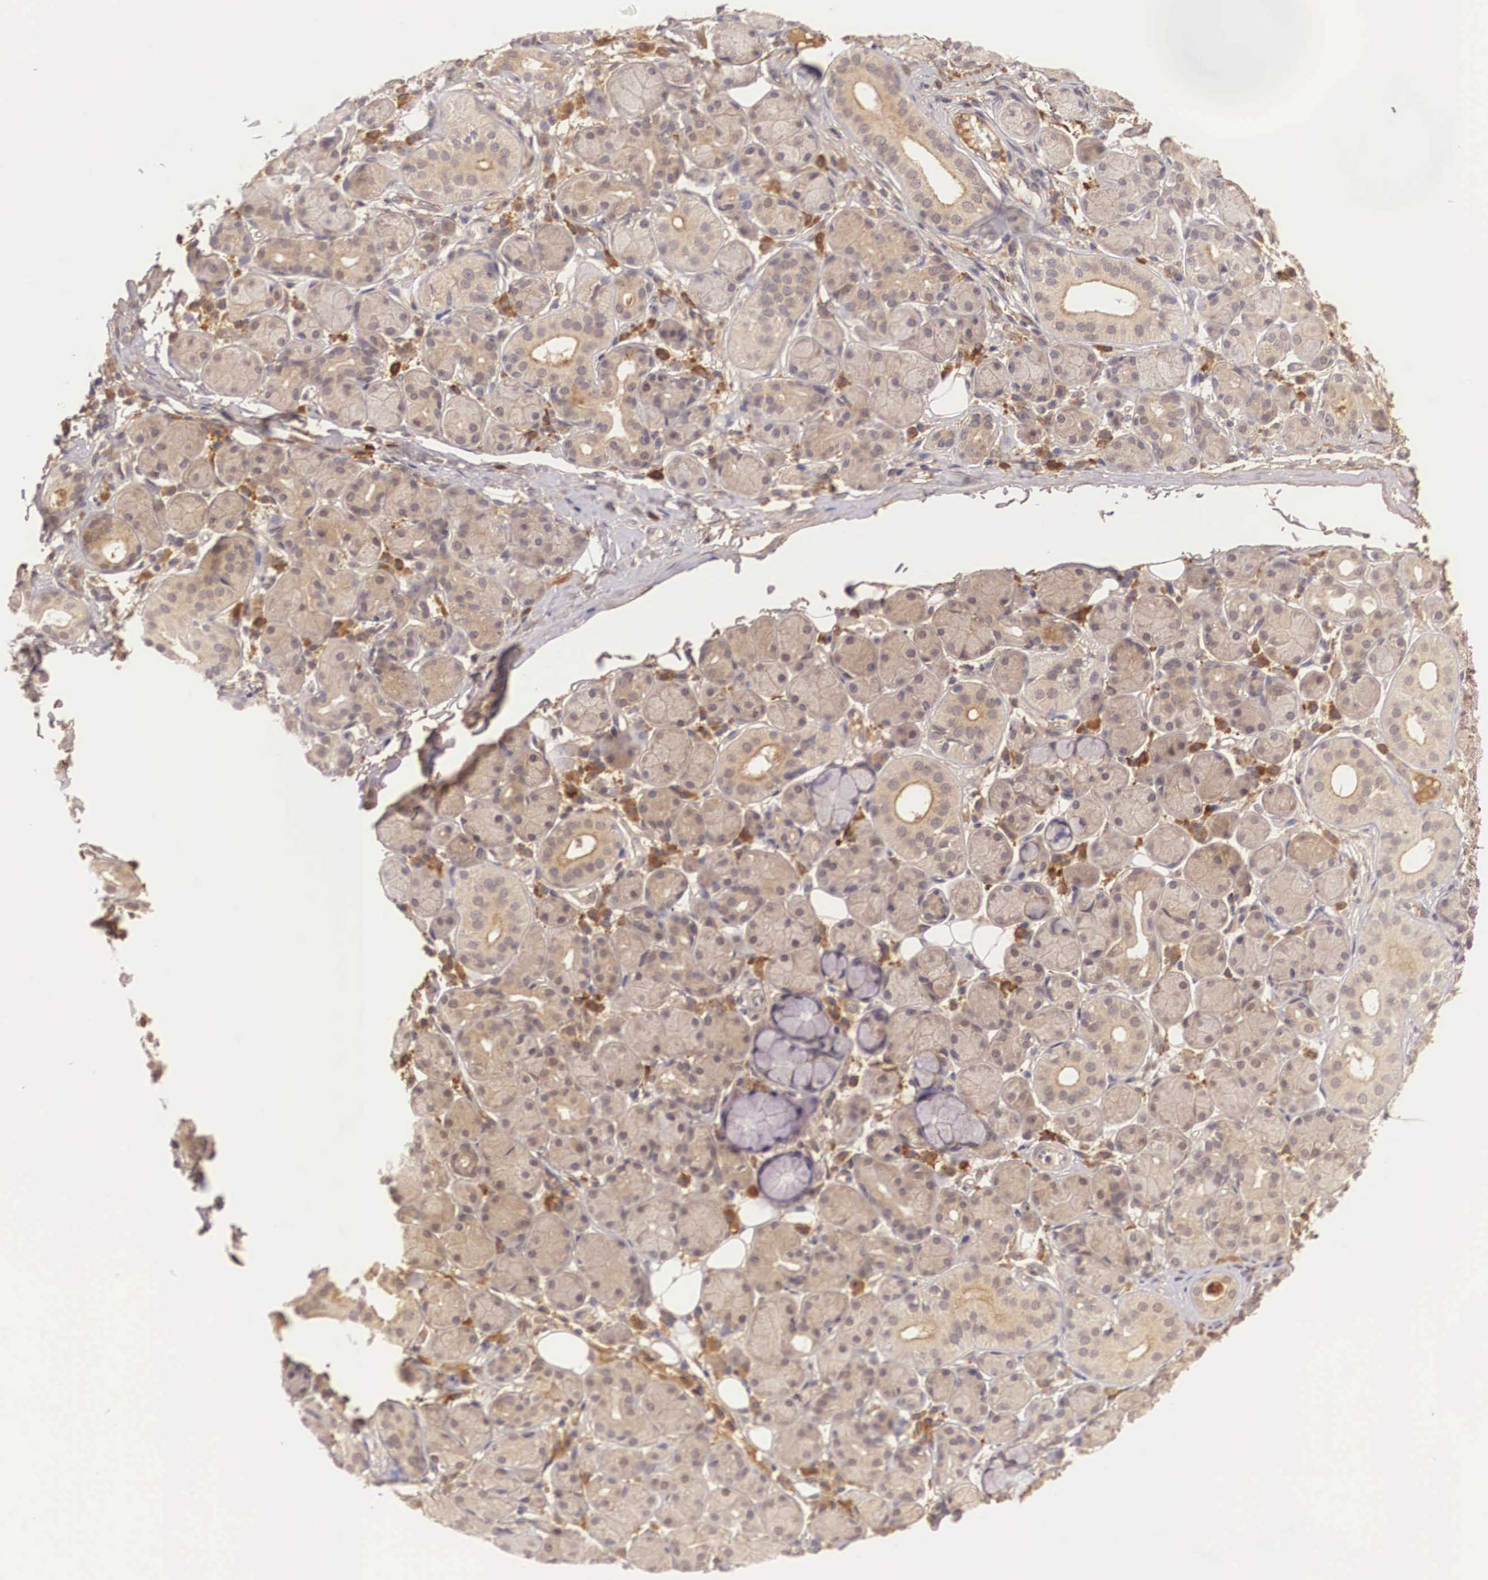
{"staining": {"intensity": "moderate", "quantity": ">75%", "location": "cytoplasmic/membranous"}, "tissue": "salivary gland", "cell_type": "Glandular cells", "image_type": "normal", "snomed": [{"axis": "morphology", "description": "Normal tissue, NOS"}, {"axis": "topography", "description": "Salivary gland"}, {"axis": "topography", "description": "Peripheral nerve tissue"}], "caption": "IHC histopathology image of normal salivary gland: human salivary gland stained using immunohistochemistry demonstrates medium levels of moderate protein expression localized specifically in the cytoplasmic/membranous of glandular cells, appearing as a cytoplasmic/membranous brown color.", "gene": "BCL6", "patient": {"sex": "male", "age": 62}}